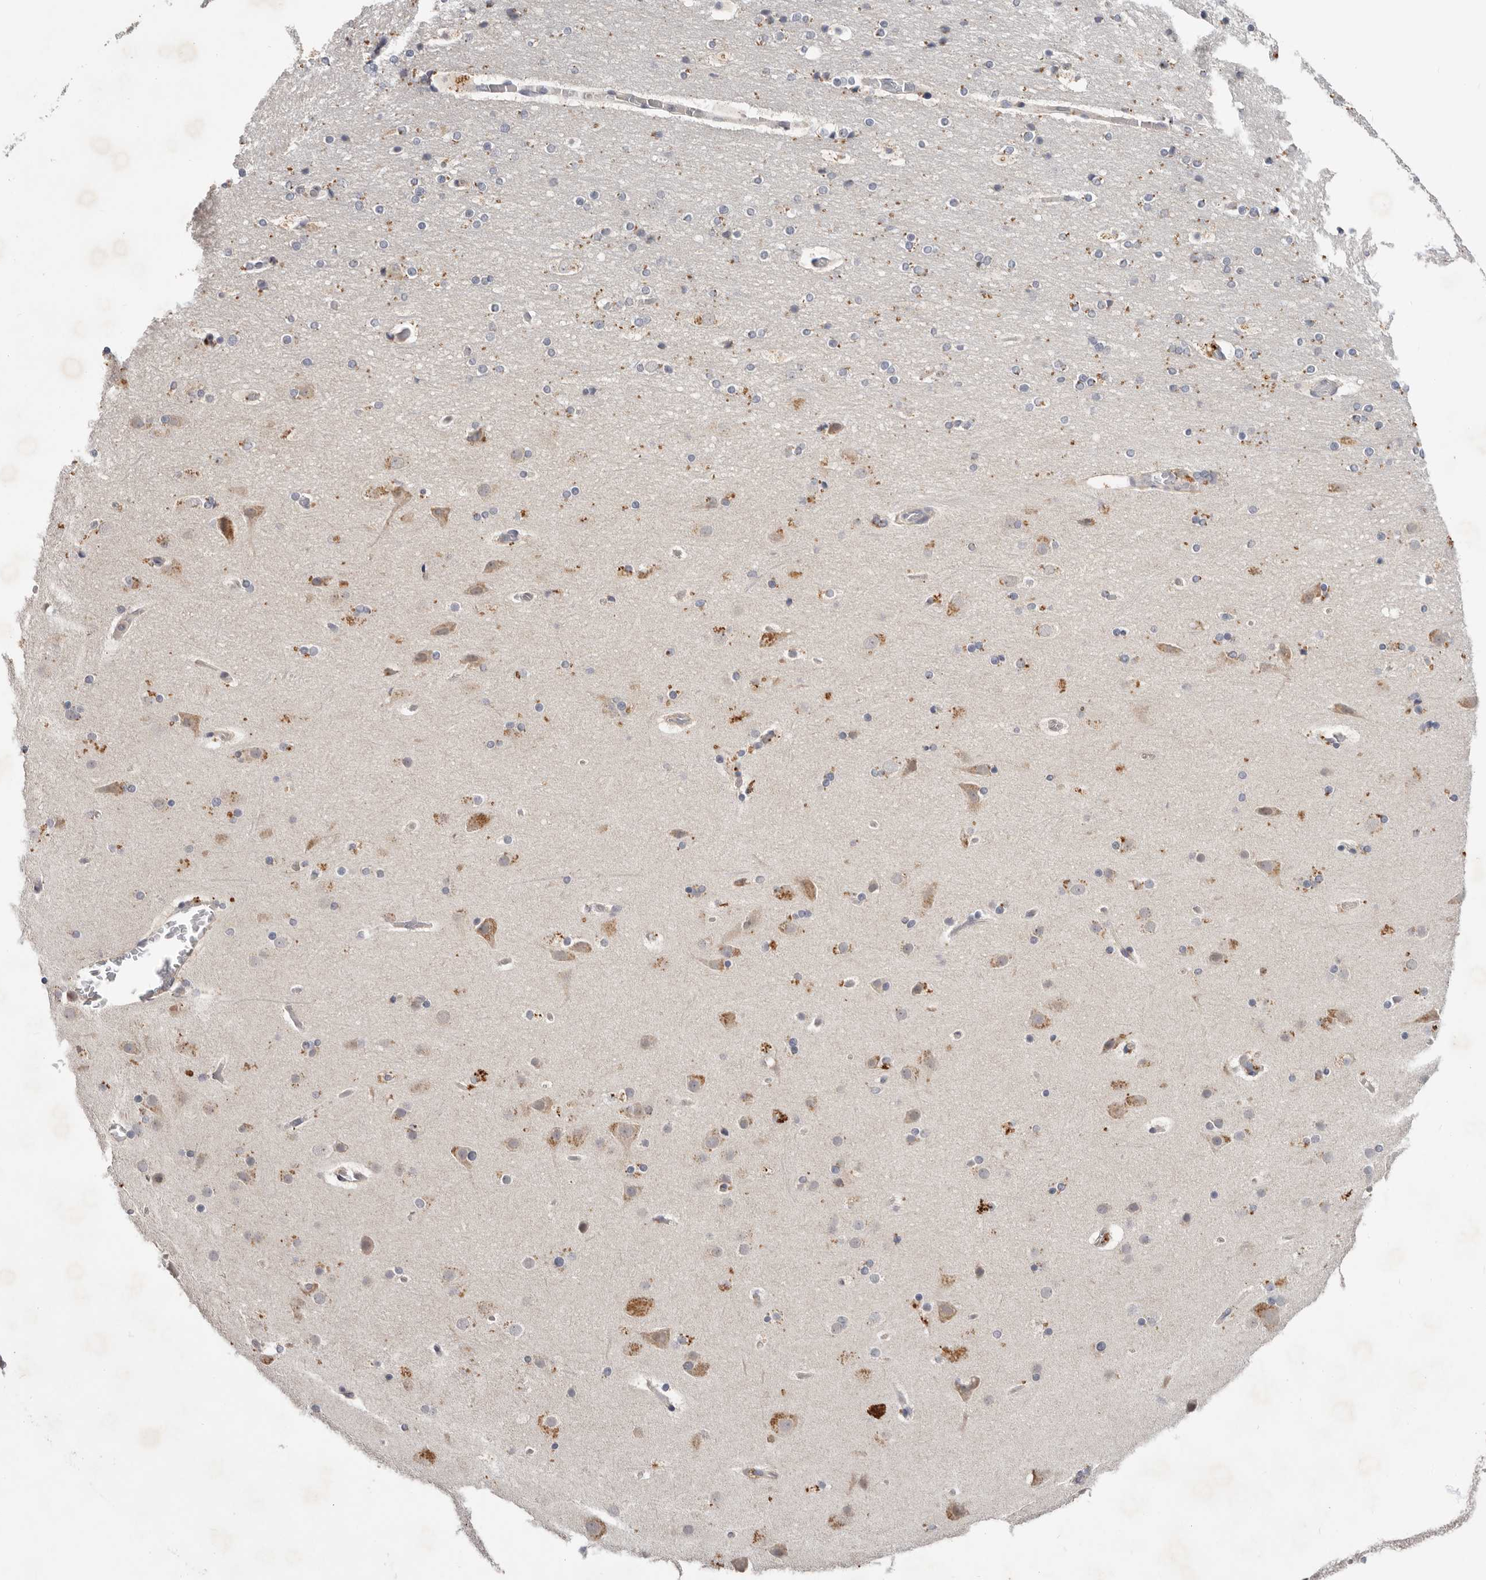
{"staining": {"intensity": "negative", "quantity": "none", "location": "none"}, "tissue": "cerebral cortex", "cell_type": "Endothelial cells", "image_type": "normal", "snomed": [{"axis": "morphology", "description": "Normal tissue, NOS"}, {"axis": "topography", "description": "Cerebral cortex"}], "caption": "Cerebral cortex was stained to show a protein in brown. There is no significant positivity in endothelial cells. (IHC, brightfield microscopy, high magnification).", "gene": "WDR77", "patient": {"sex": "male", "age": 57}}